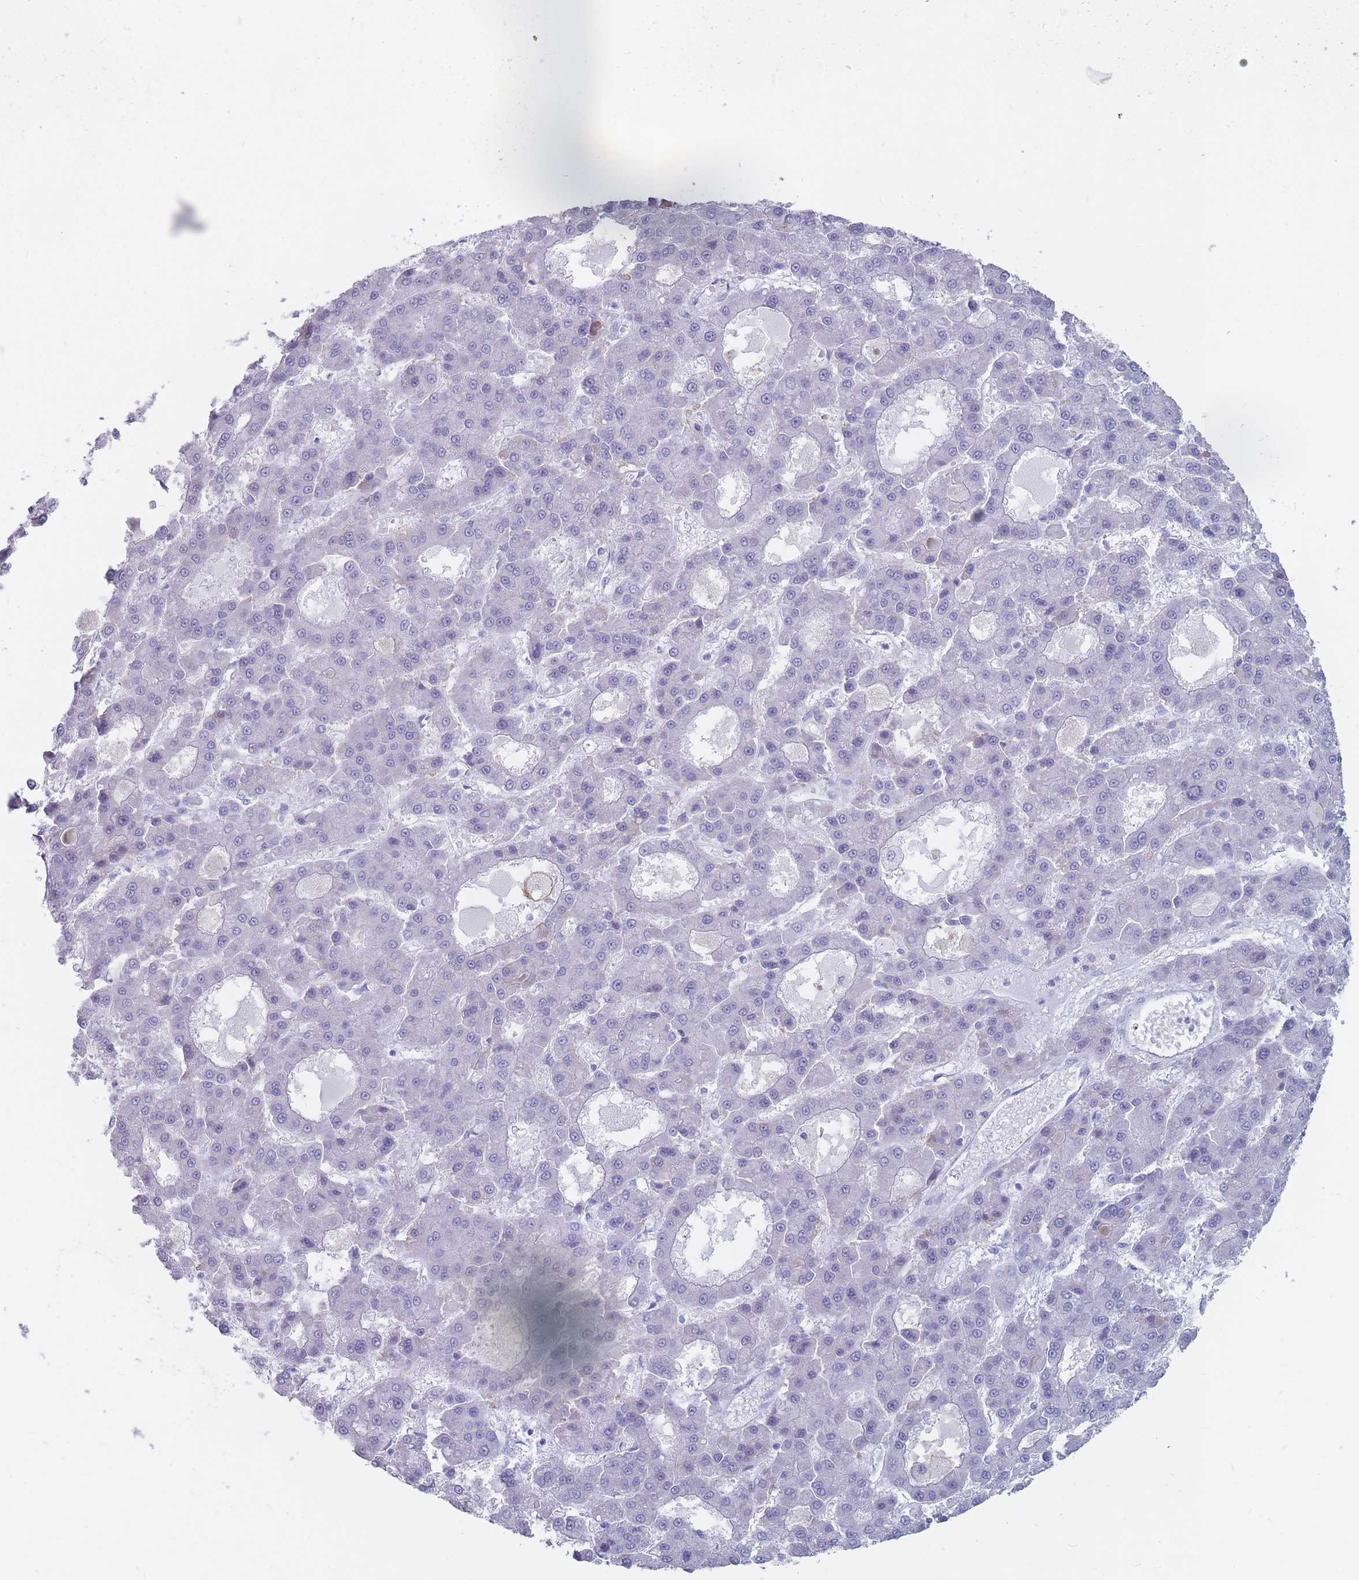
{"staining": {"intensity": "negative", "quantity": "none", "location": "none"}, "tissue": "liver cancer", "cell_type": "Tumor cells", "image_type": "cancer", "snomed": [{"axis": "morphology", "description": "Carcinoma, Hepatocellular, NOS"}, {"axis": "topography", "description": "Liver"}], "caption": "Immunohistochemical staining of human liver cancer (hepatocellular carcinoma) shows no significant expression in tumor cells. (DAB (3,3'-diaminobenzidine) immunohistochemistry (IHC) with hematoxylin counter stain).", "gene": "ST3GAL5", "patient": {"sex": "male", "age": 70}}